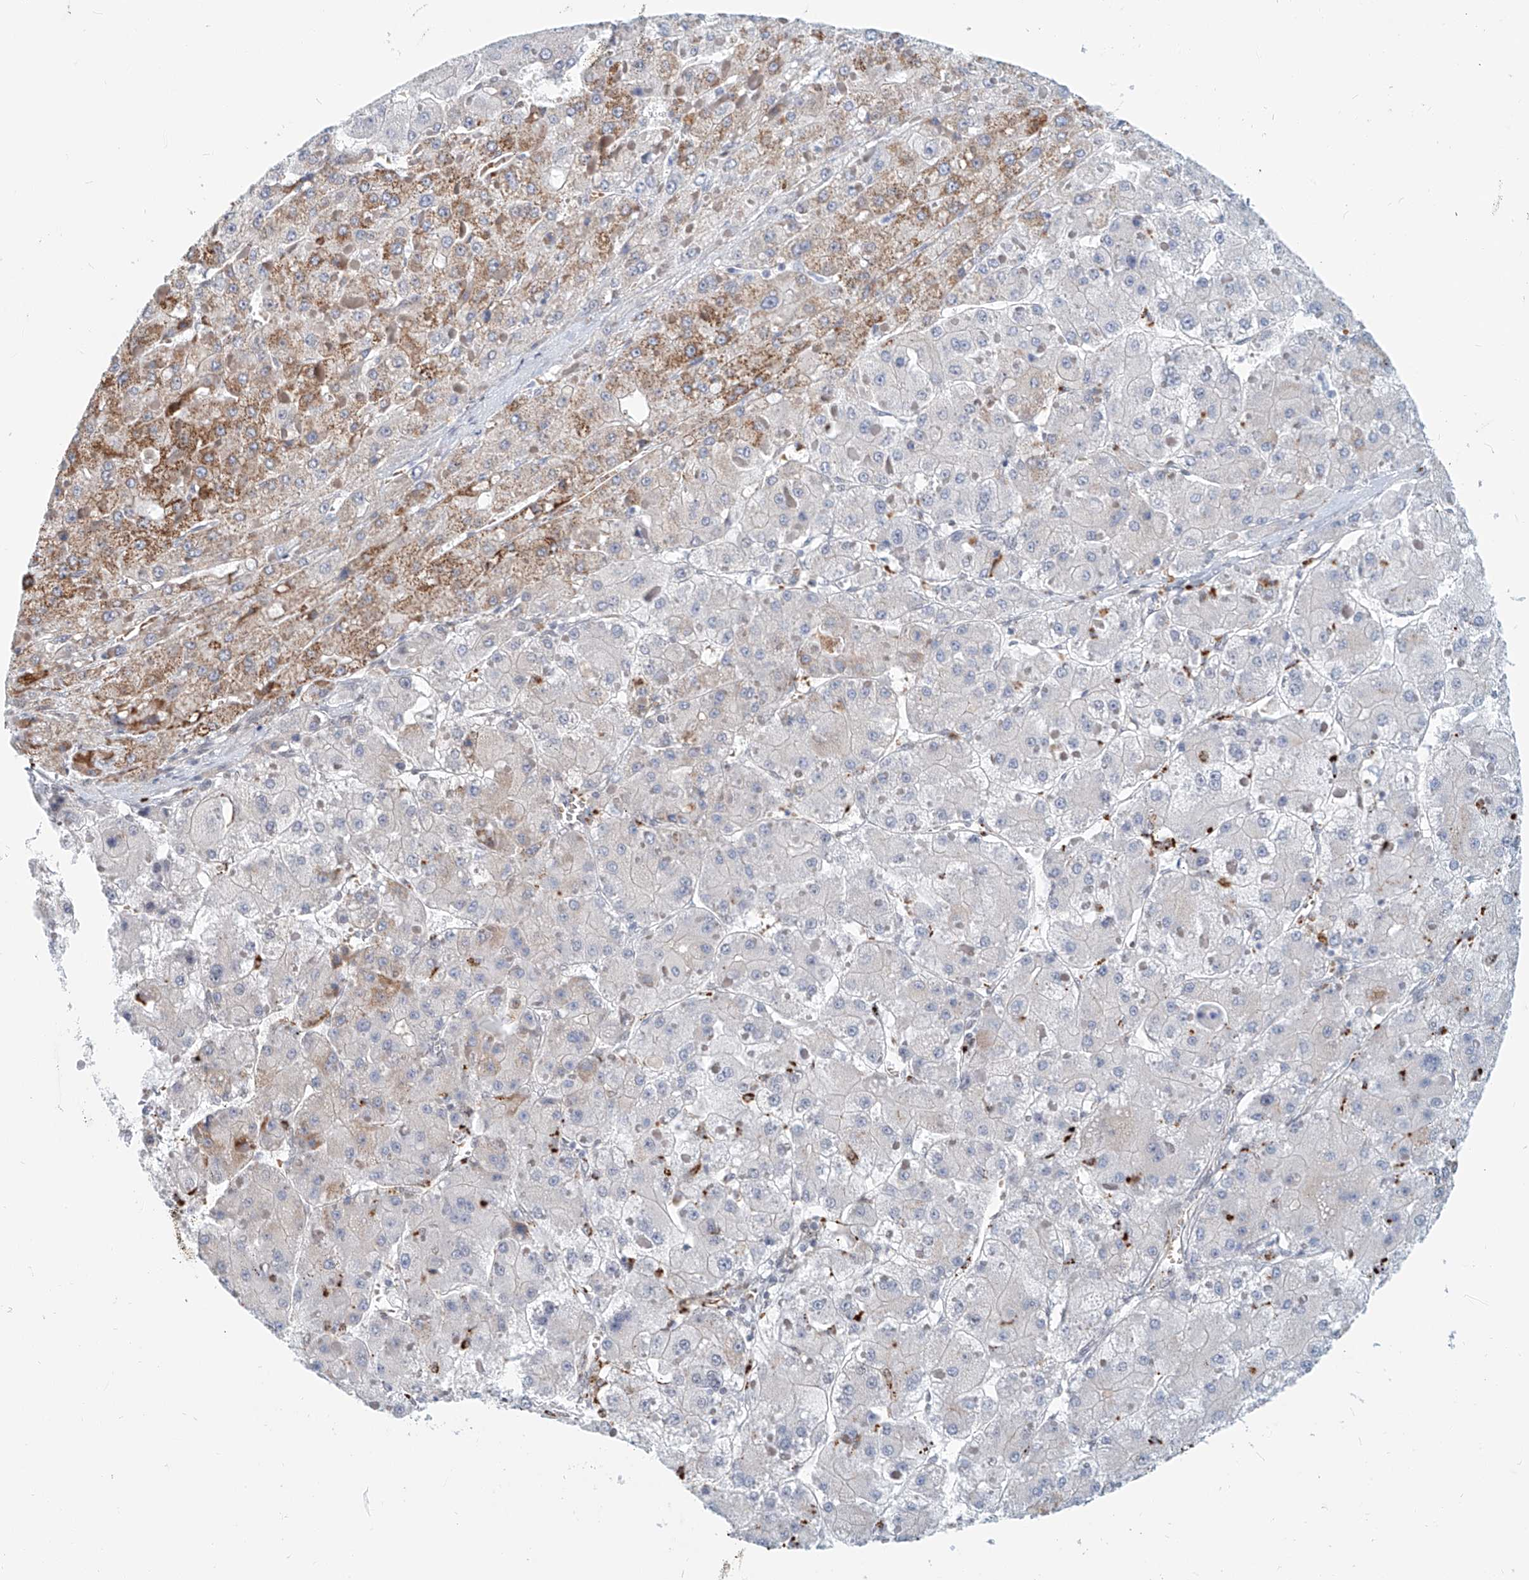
{"staining": {"intensity": "moderate", "quantity": "<25%", "location": "cytoplasmic/membranous"}, "tissue": "liver cancer", "cell_type": "Tumor cells", "image_type": "cancer", "snomed": [{"axis": "morphology", "description": "Carcinoma, Hepatocellular, NOS"}, {"axis": "topography", "description": "Liver"}], "caption": "A histopathology image of human liver cancer stained for a protein exhibits moderate cytoplasmic/membranous brown staining in tumor cells. Nuclei are stained in blue.", "gene": "SASH1", "patient": {"sex": "female", "age": 73}}